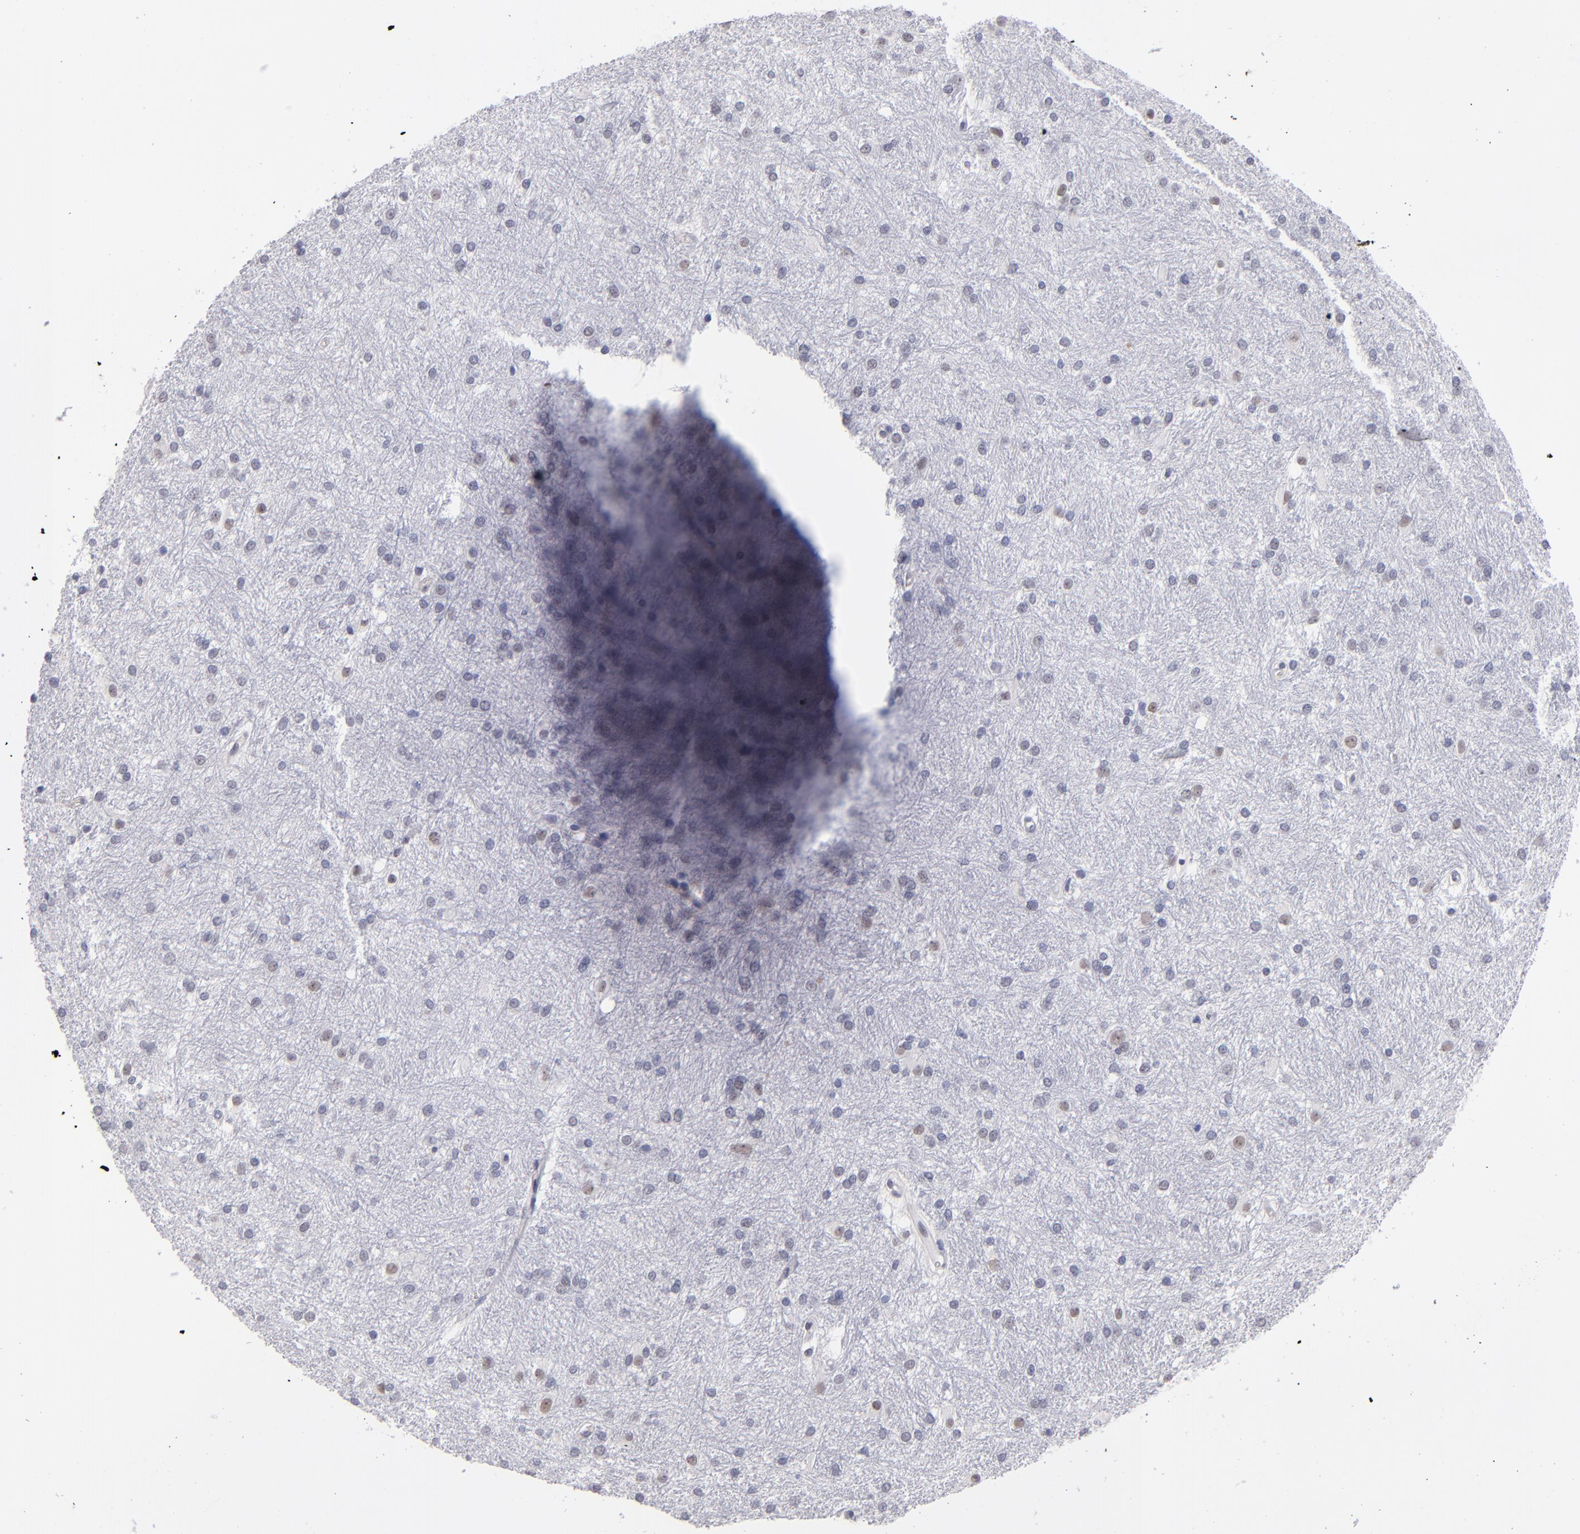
{"staining": {"intensity": "weak", "quantity": "<25%", "location": "nuclear"}, "tissue": "glioma", "cell_type": "Tumor cells", "image_type": "cancer", "snomed": [{"axis": "morphology", "description": "Glioma, malignant, High grade"}, {"axis": "topography", "description": "Brain"}], "caption": "High magnification brightfield microscopy of malignant glioma (high-grade) stained with DAB (brown) and counterstained with hematoxylin (blue): tumor cells show no significant expression. Brightfield microscopy of immunohistochemistry (IHC) stained with DAB (3,3'-diaminobenzidine) (brown) and hematoxylin (blue), captured at high magnification.", "gene": "TEX11", "patient": {"sex": "female", "age": 50}}